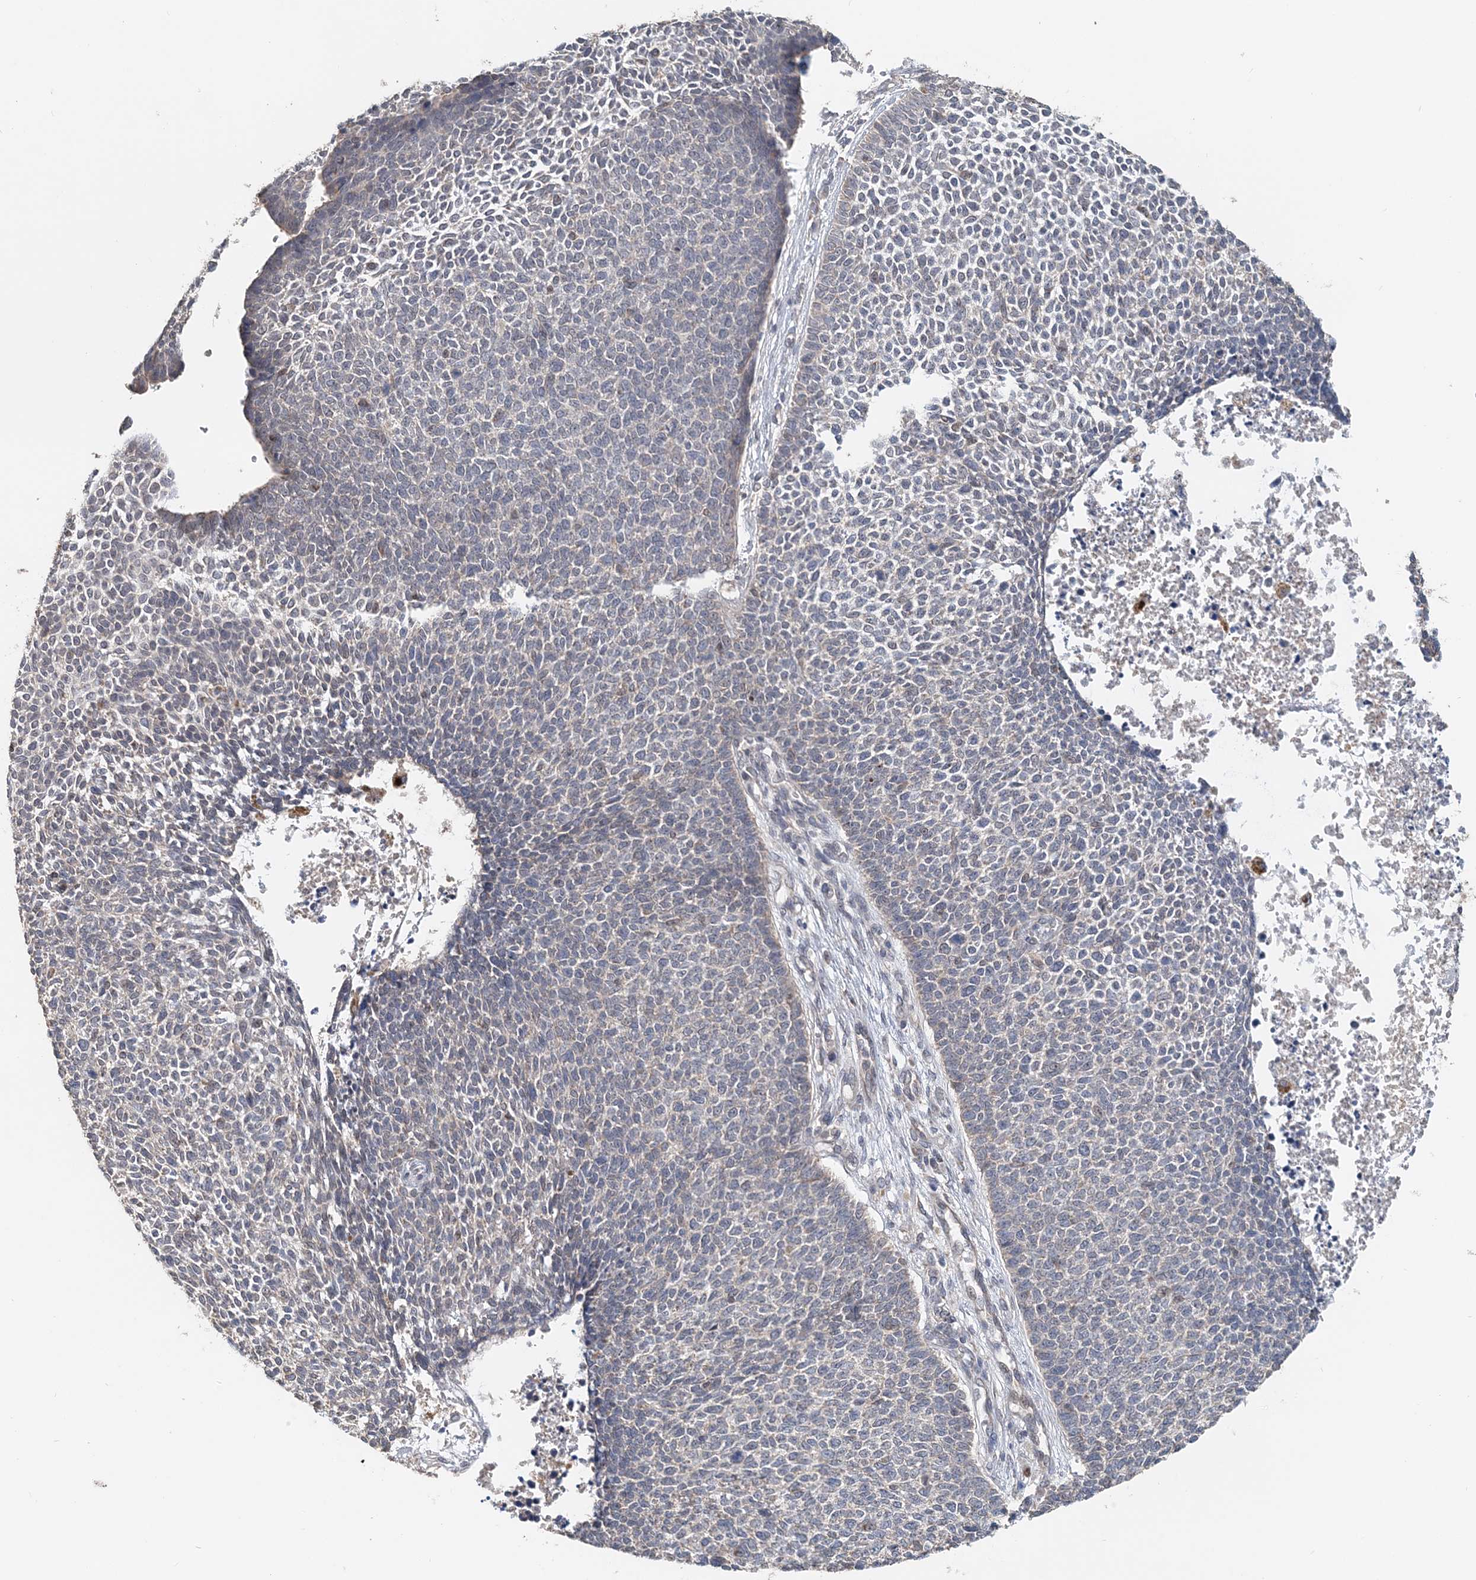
{"staining": {"intensity": "negative", "quantity": "none", "location": "none"}, "tissue": "skin cancer", "cell_type": "Tumor cells", "image_type": "cancer", "snomed": [{"axis": "morphology", "description": "Basal cell carcinoma"}, {"axis": "topography", "description": "Skin"}], "caption": "Image shows no significant protein staining in tumor cells of skin basal cell carcinoma.", "gene": "FBXO38", "patient": {"sex": "female", "age": 84}}